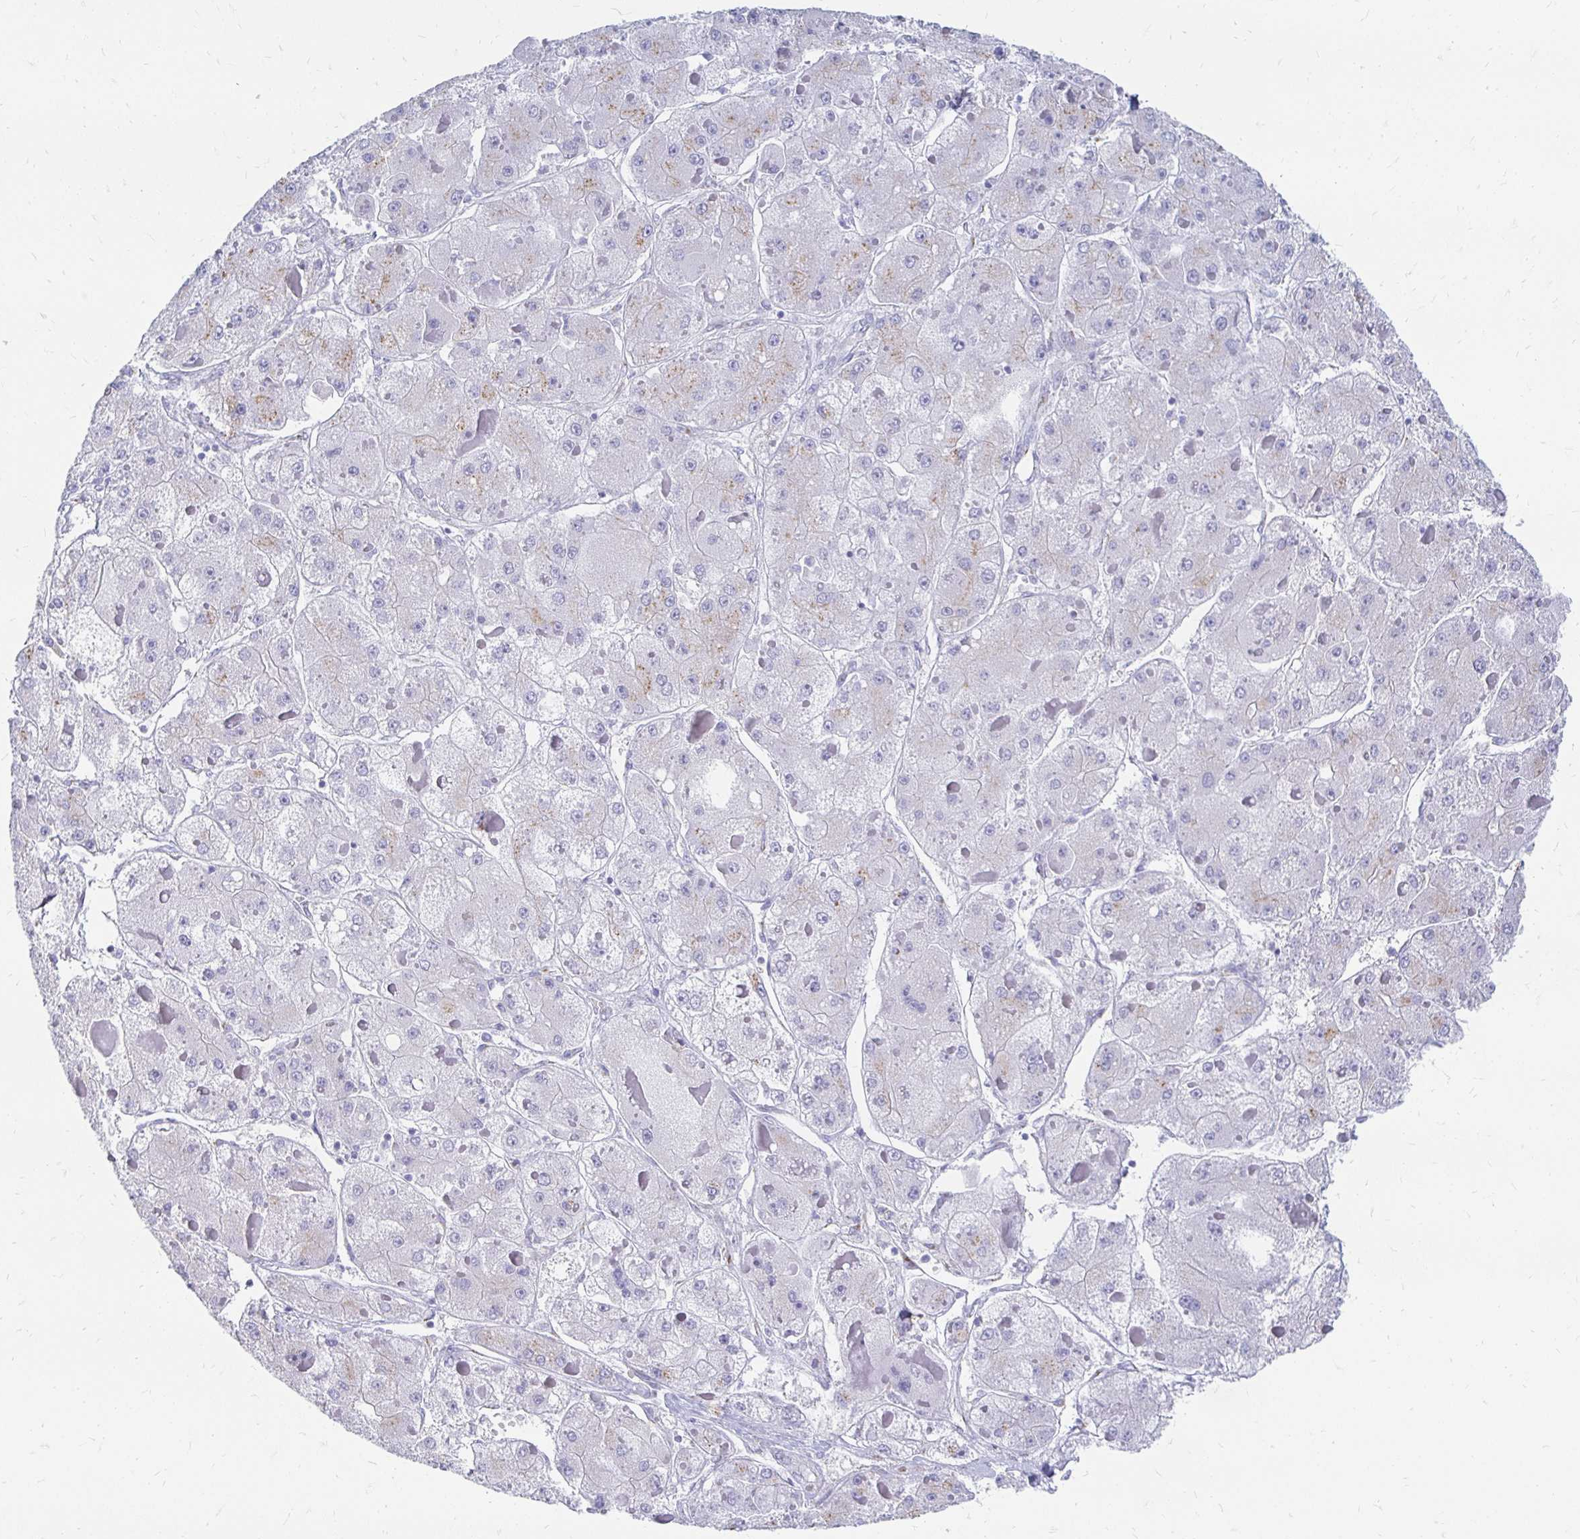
{"staining": {"intensity": "weak", "quantity": "<25%", "location": "cytoplasmic/membranous"}, "tissue": "liver cancer", "cell_type": "Tumor cells", "image_type": "cancer", "snomed": [{"axis": "morphology", "description": "Carcinoma, Hepatocellular, NOS"}, {"axis": "topography", "description": "Liver"}], "caption": "Immunohistochemistry (IHC) micrograph of liver hepatocellular carcinoma stained for a protein (brown), which shows no staining in tumor cells.", "gene": "PAGE4", "patient": {"sex": "female", "age": 73}}